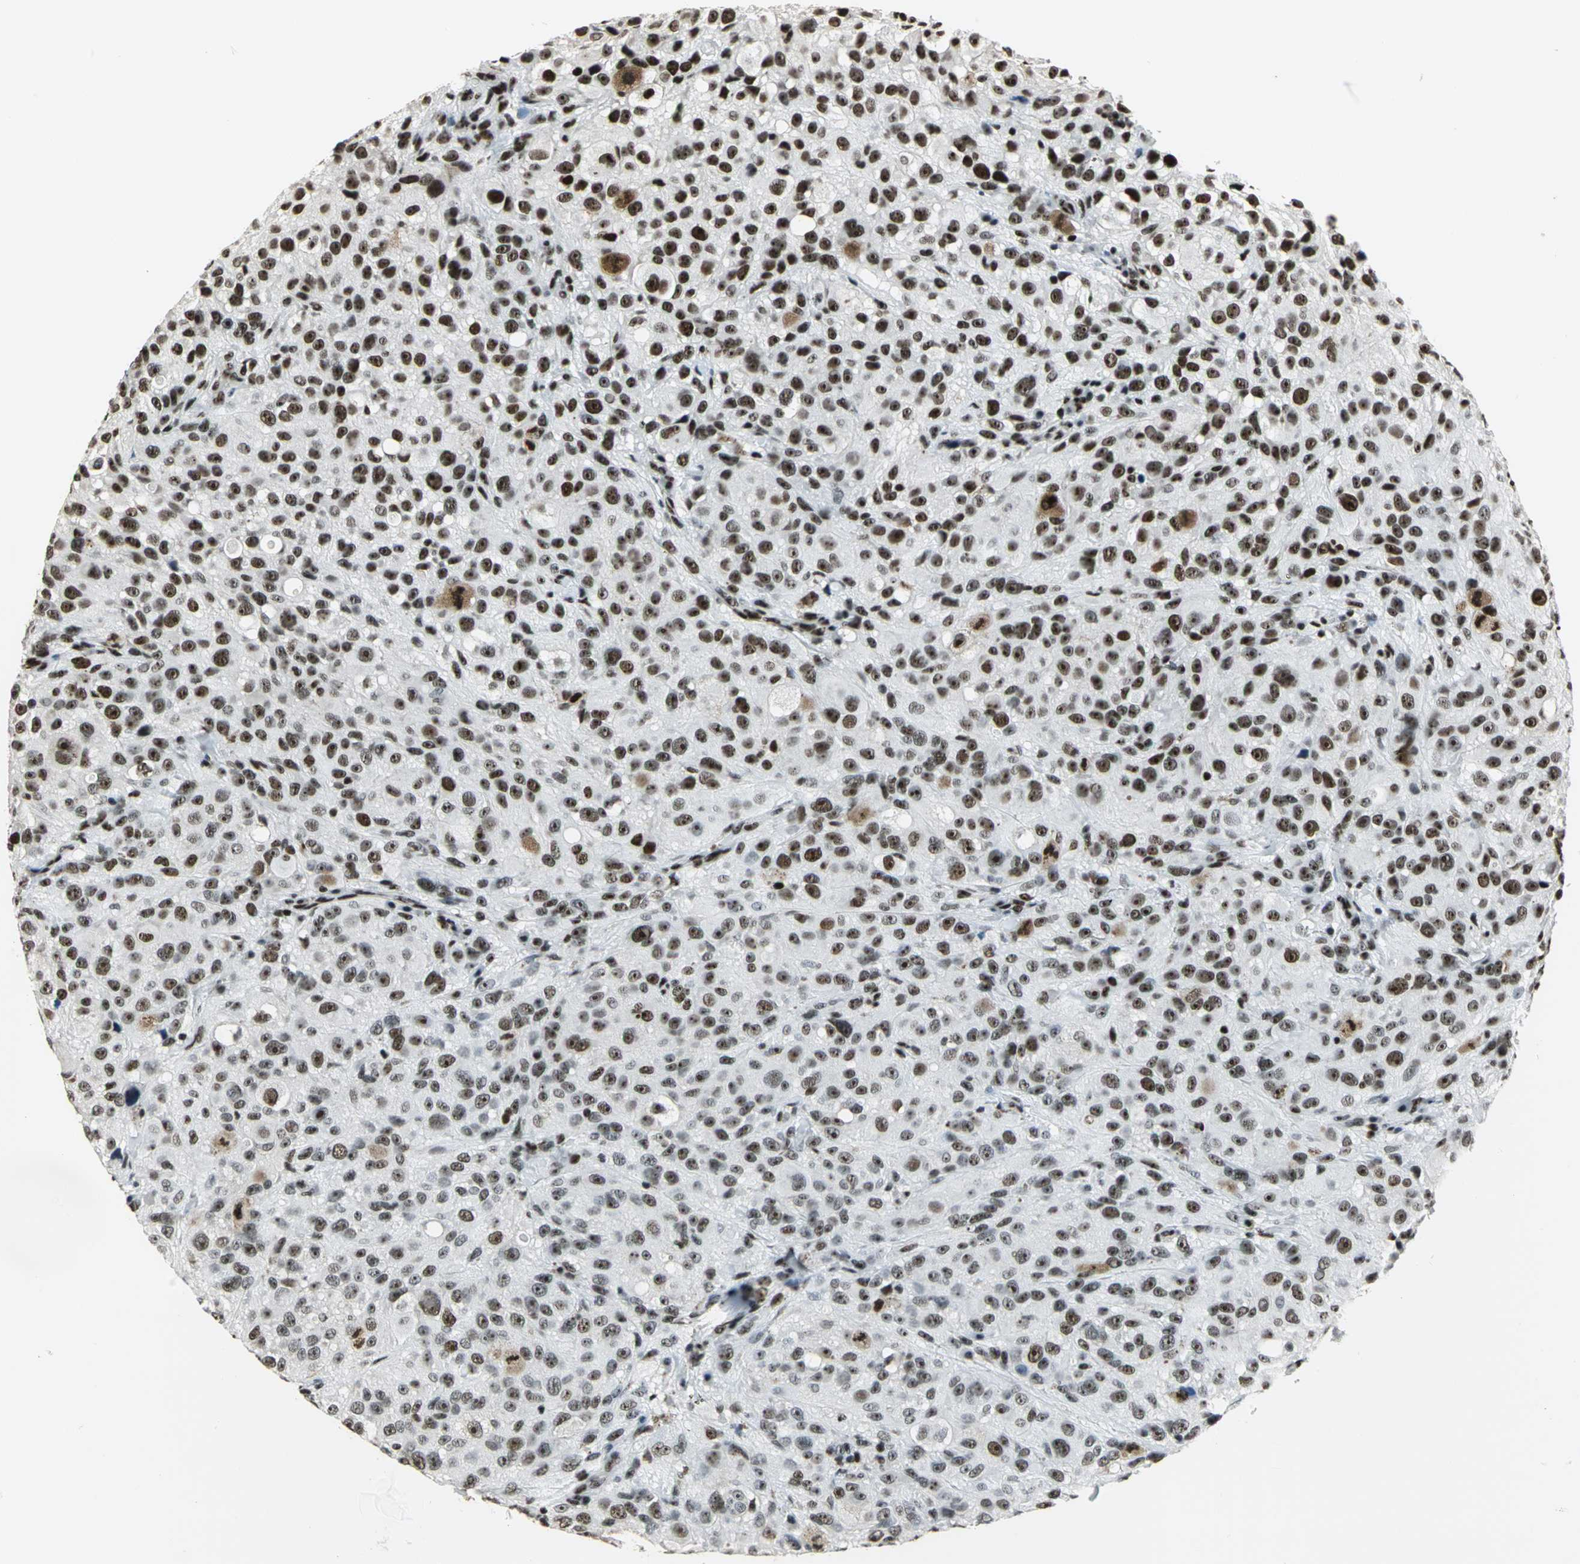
{"staining": {"intensity": "strong", "quantity": ">75%", "location": "nuclear"}, "tissue": "melanoma", "cell_type": "Tumor cells", "image_type": "cancer", "snomed": [{"axis": "morphology", "description": "Necrosis, NOS"}, {"axis": "morphology", "description": "Malignant melanoma, NOS"}, {"axis": "topography", "description": "Skin"}], "caption": "The photomicrograph reveals immunohistochemical staining of melanoma. There is strong nuclear expression is present in about >75% of tumor cells.", "gene": "UBTF", "patient": {"sex": "female", "age": 87}}